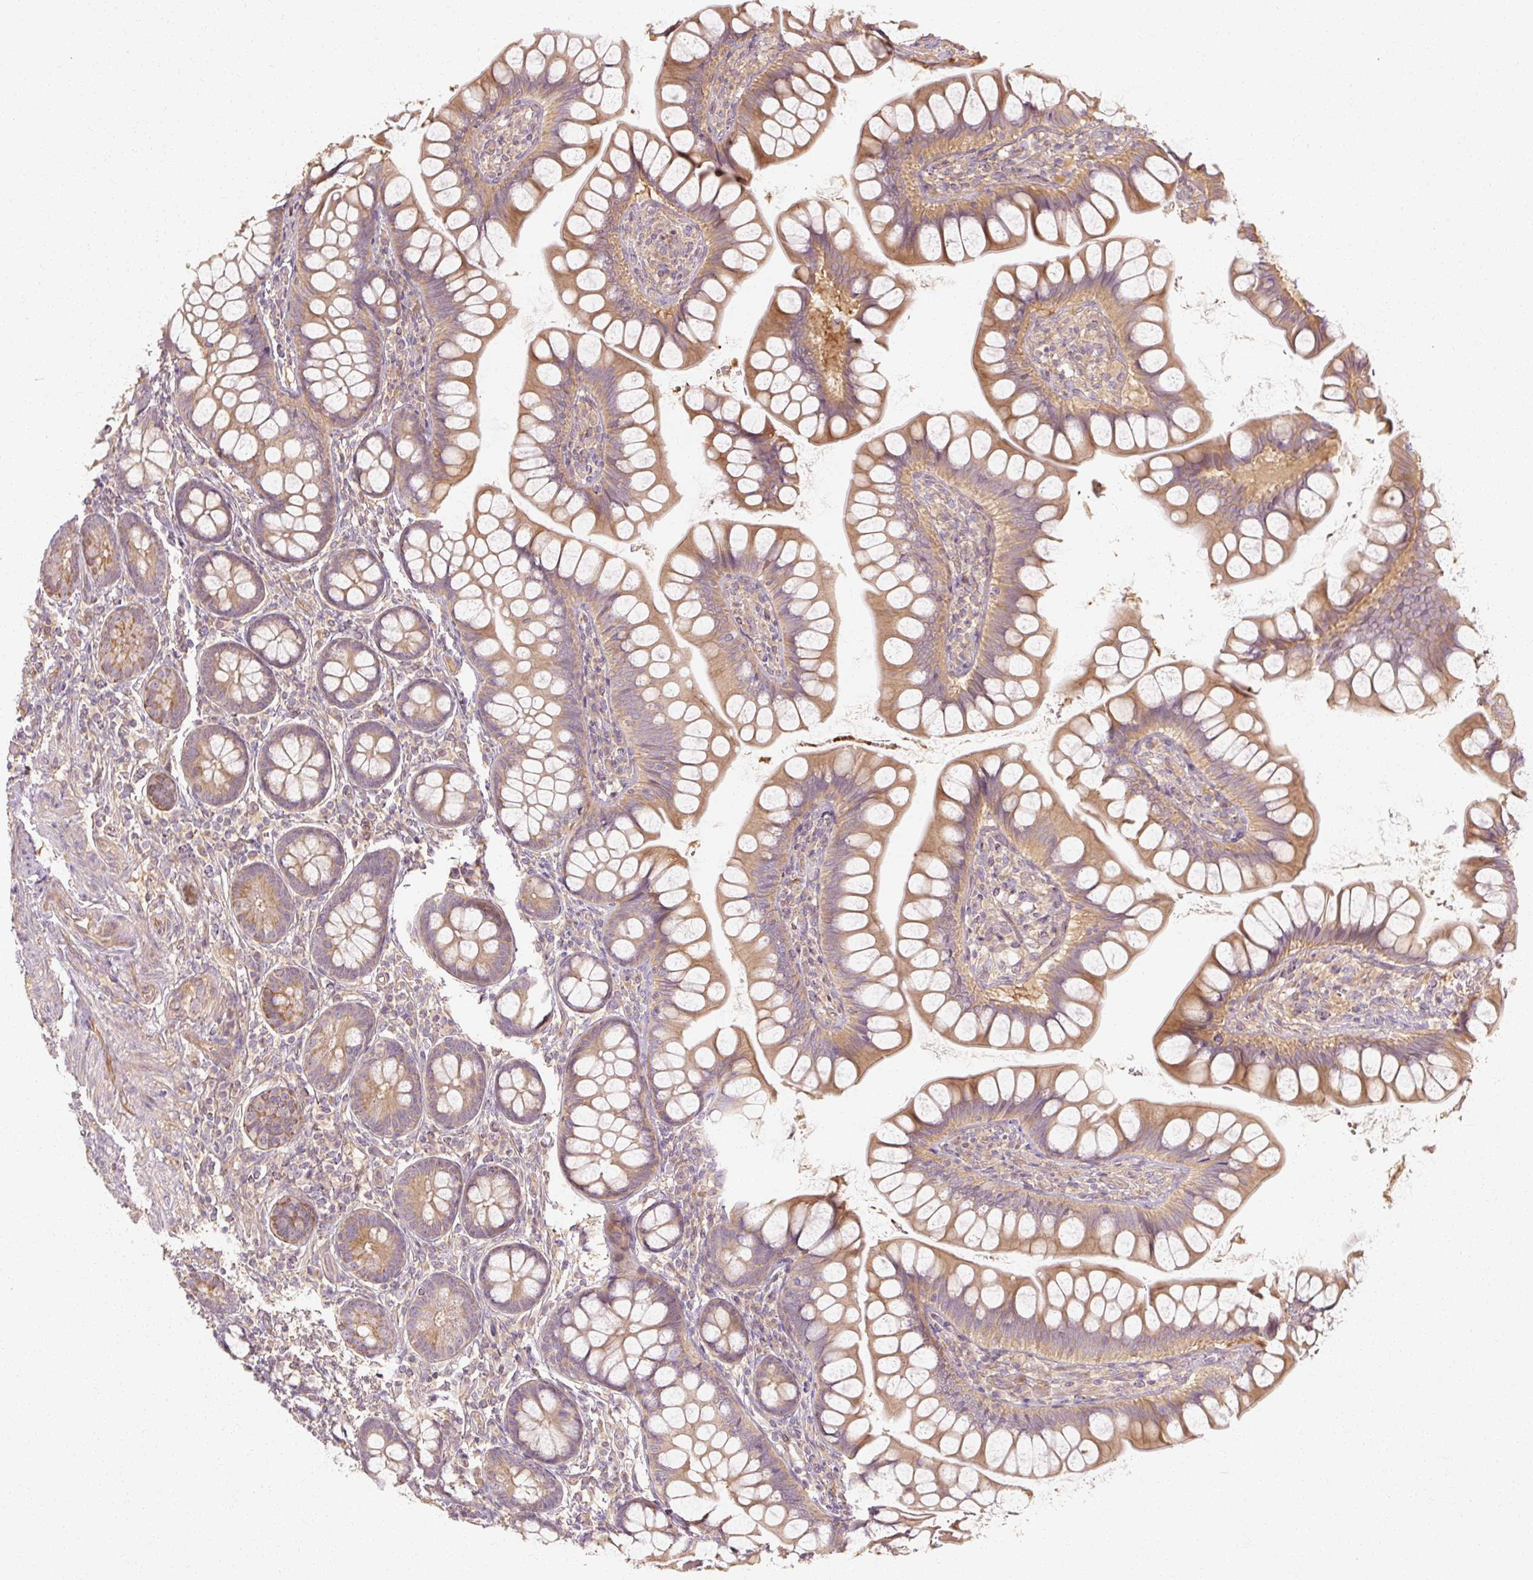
{"staining": {"intensity": "moderate", "quantity": "25%-75%", "location": "cytoplasmic/membranous"}, "tissue": "small intestine", "cell_type": "Glandular cells", "image_type": "normal", "snomed": [{"axis": "morphology", "description": "Normal tissue, NOS"}, {"axis": "topography", "description": "Small intestine"}], "caption": "IHC photomicrograph of unremarkable small intestine: small intestine stained using immunohistochemistry reveals medium levels of moderate protein expression localized specifically in the cytoplasmic/membranous of glandular cells, appearing as a cytoplasmic/membranous brown color.", "gene": "RB1CC1", "patient": {"sex": "male", "age": 70}}